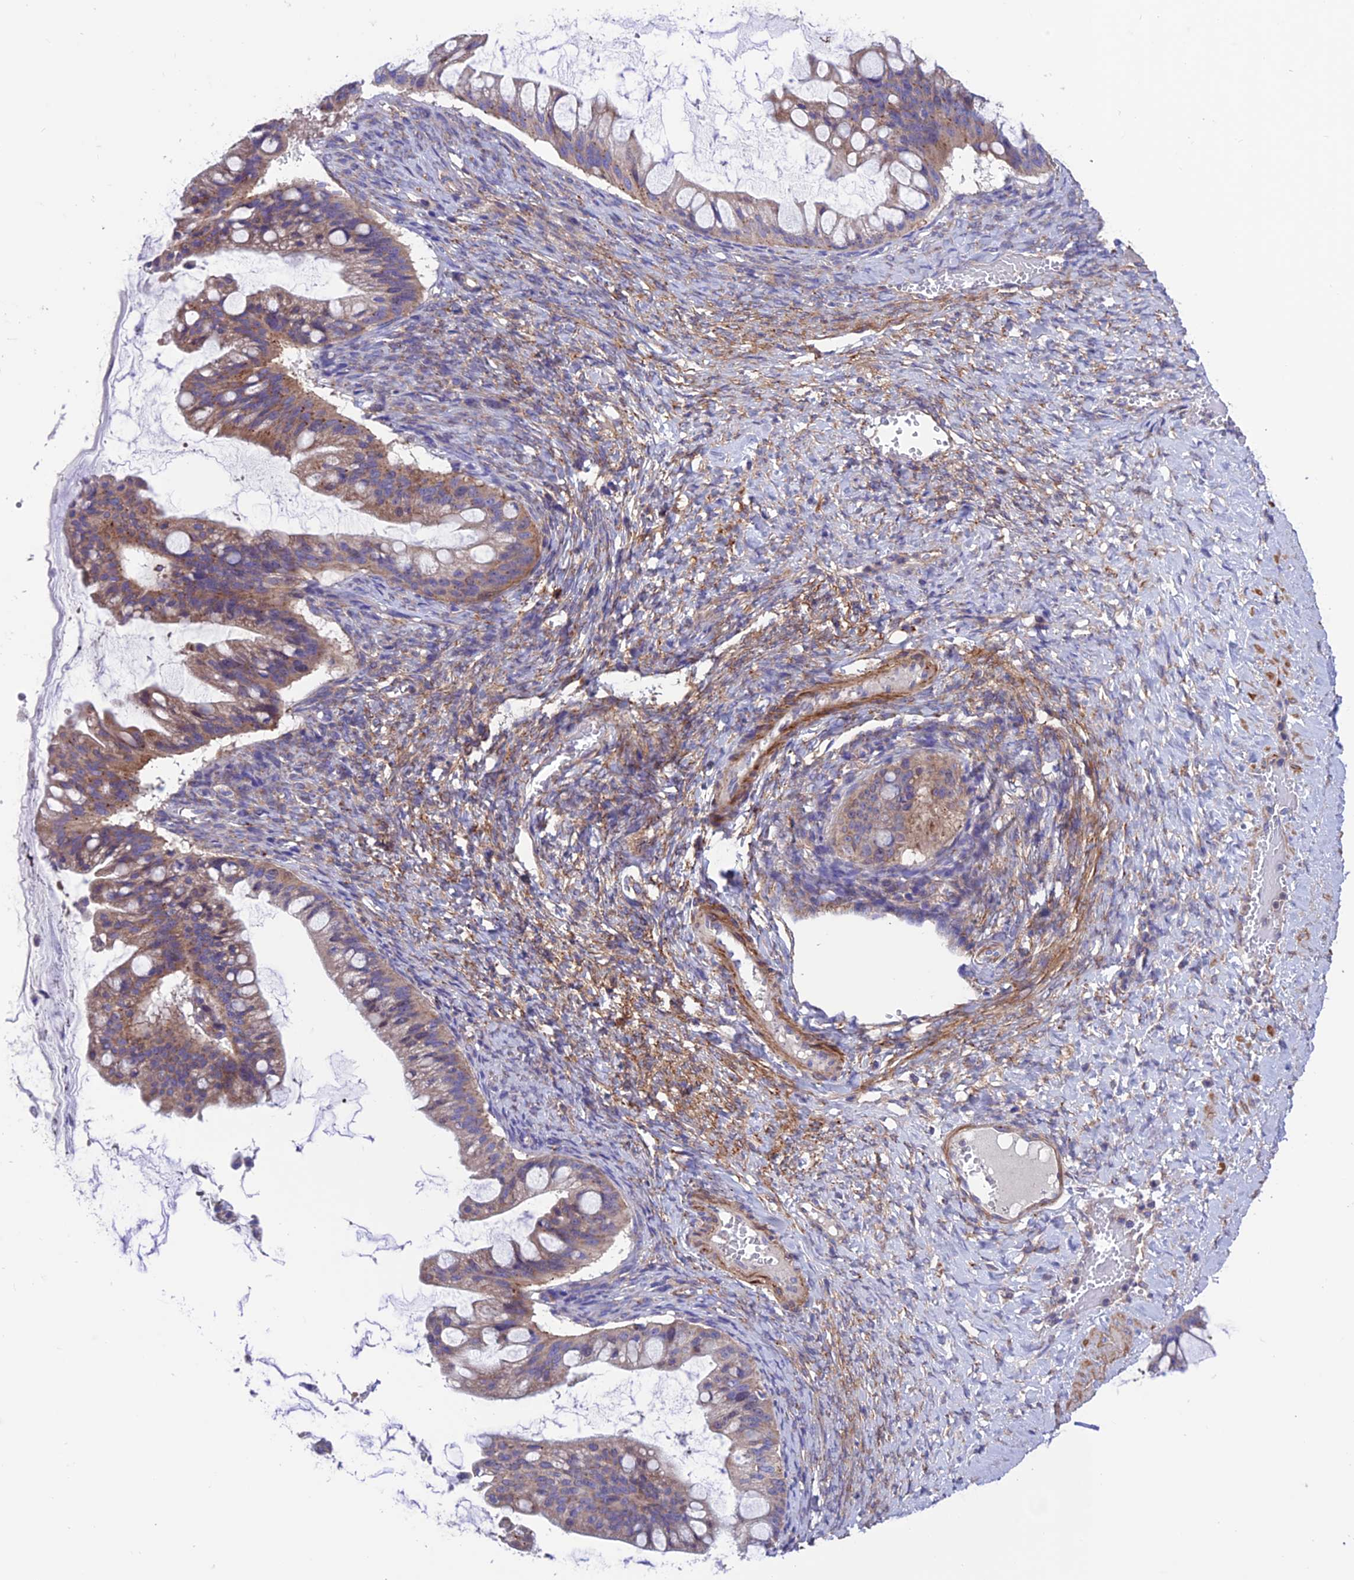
{"staining": {"intensity": "weak", "quantity": ">75%", "location": "cytoplasmic/membranous"}, "tissue": "ovarian cancer", "cell_type": "Tumor cells", "image_type": "cancer", "snomed": [{"axis": "morphology", "description": "Cystadenocarcinoma, mucinous, NOS"}, {"axis": "topography", "description": "Ovary"}], "caption": "High-magnification brightfield microscopy of ovarian cancer (mucinous cystadenocarcinoma) stained with DAB (3,3'-diaminobenzidine) (brown) and counterstained with hematoxylin (blue). tumor cells exhibit weak cytoplasmic/membranous staining is identified in about>75% of cells.", "gene": "VPS16", "patient": {"sex": "female", "age": 73}}